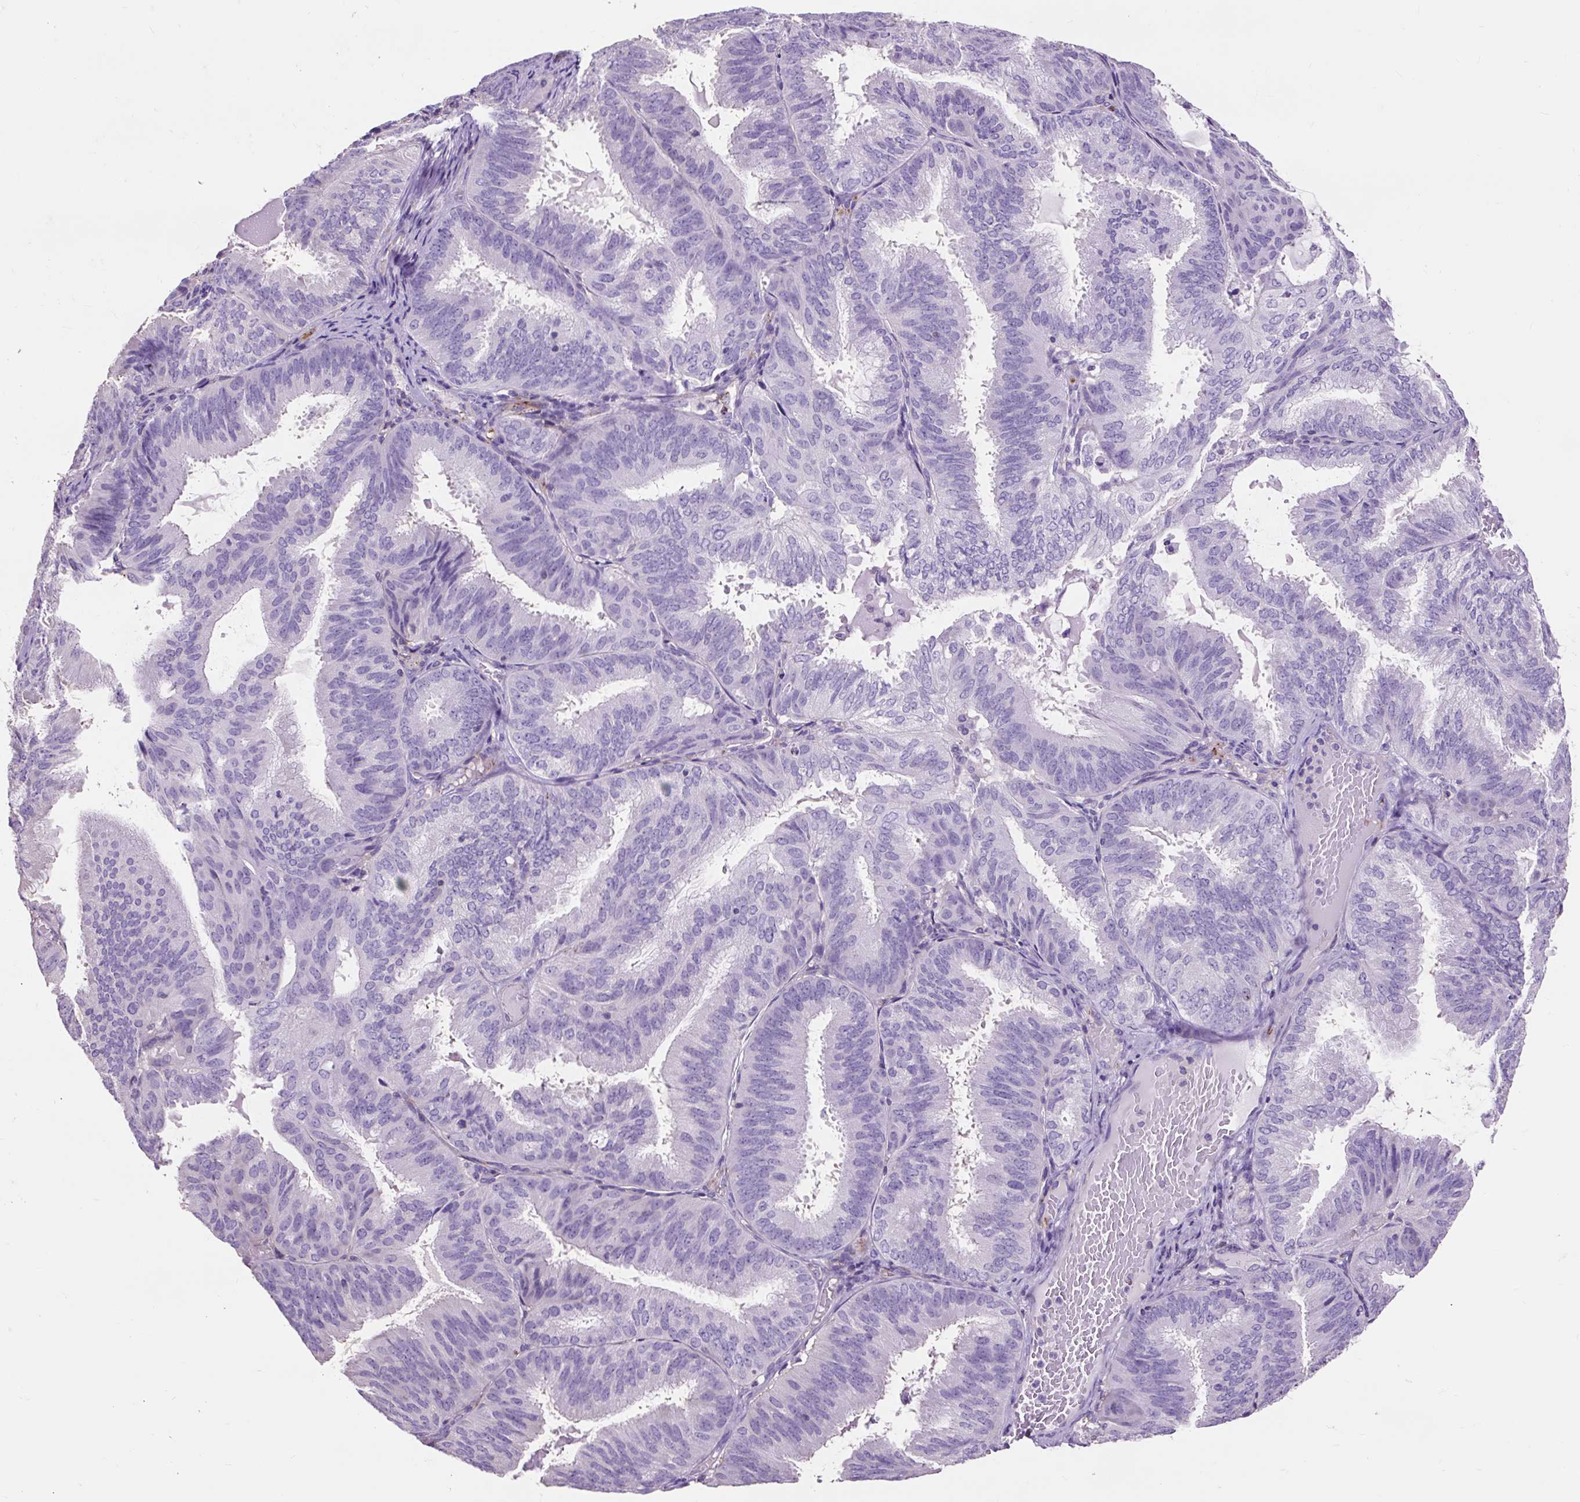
{"staining": {"intensity": "negative", "quantity": "none", "location": "none"}, "tissue": "endometrial cancer", "cell_type": "Tumor cells", "image_type": "cancer", "snomed": [{"axis": "morphology", "description": "Adenocarcinoma, NOS"}, {"axis": "topography", "description": "Endometrium"}], "caption": "Immunohistochemical staining of human adenocarcinoma (endometrial) displays no significant staining in tumor cells.", "gene": "OR10A7", "patient": {"sex": "female", "age": 49}}